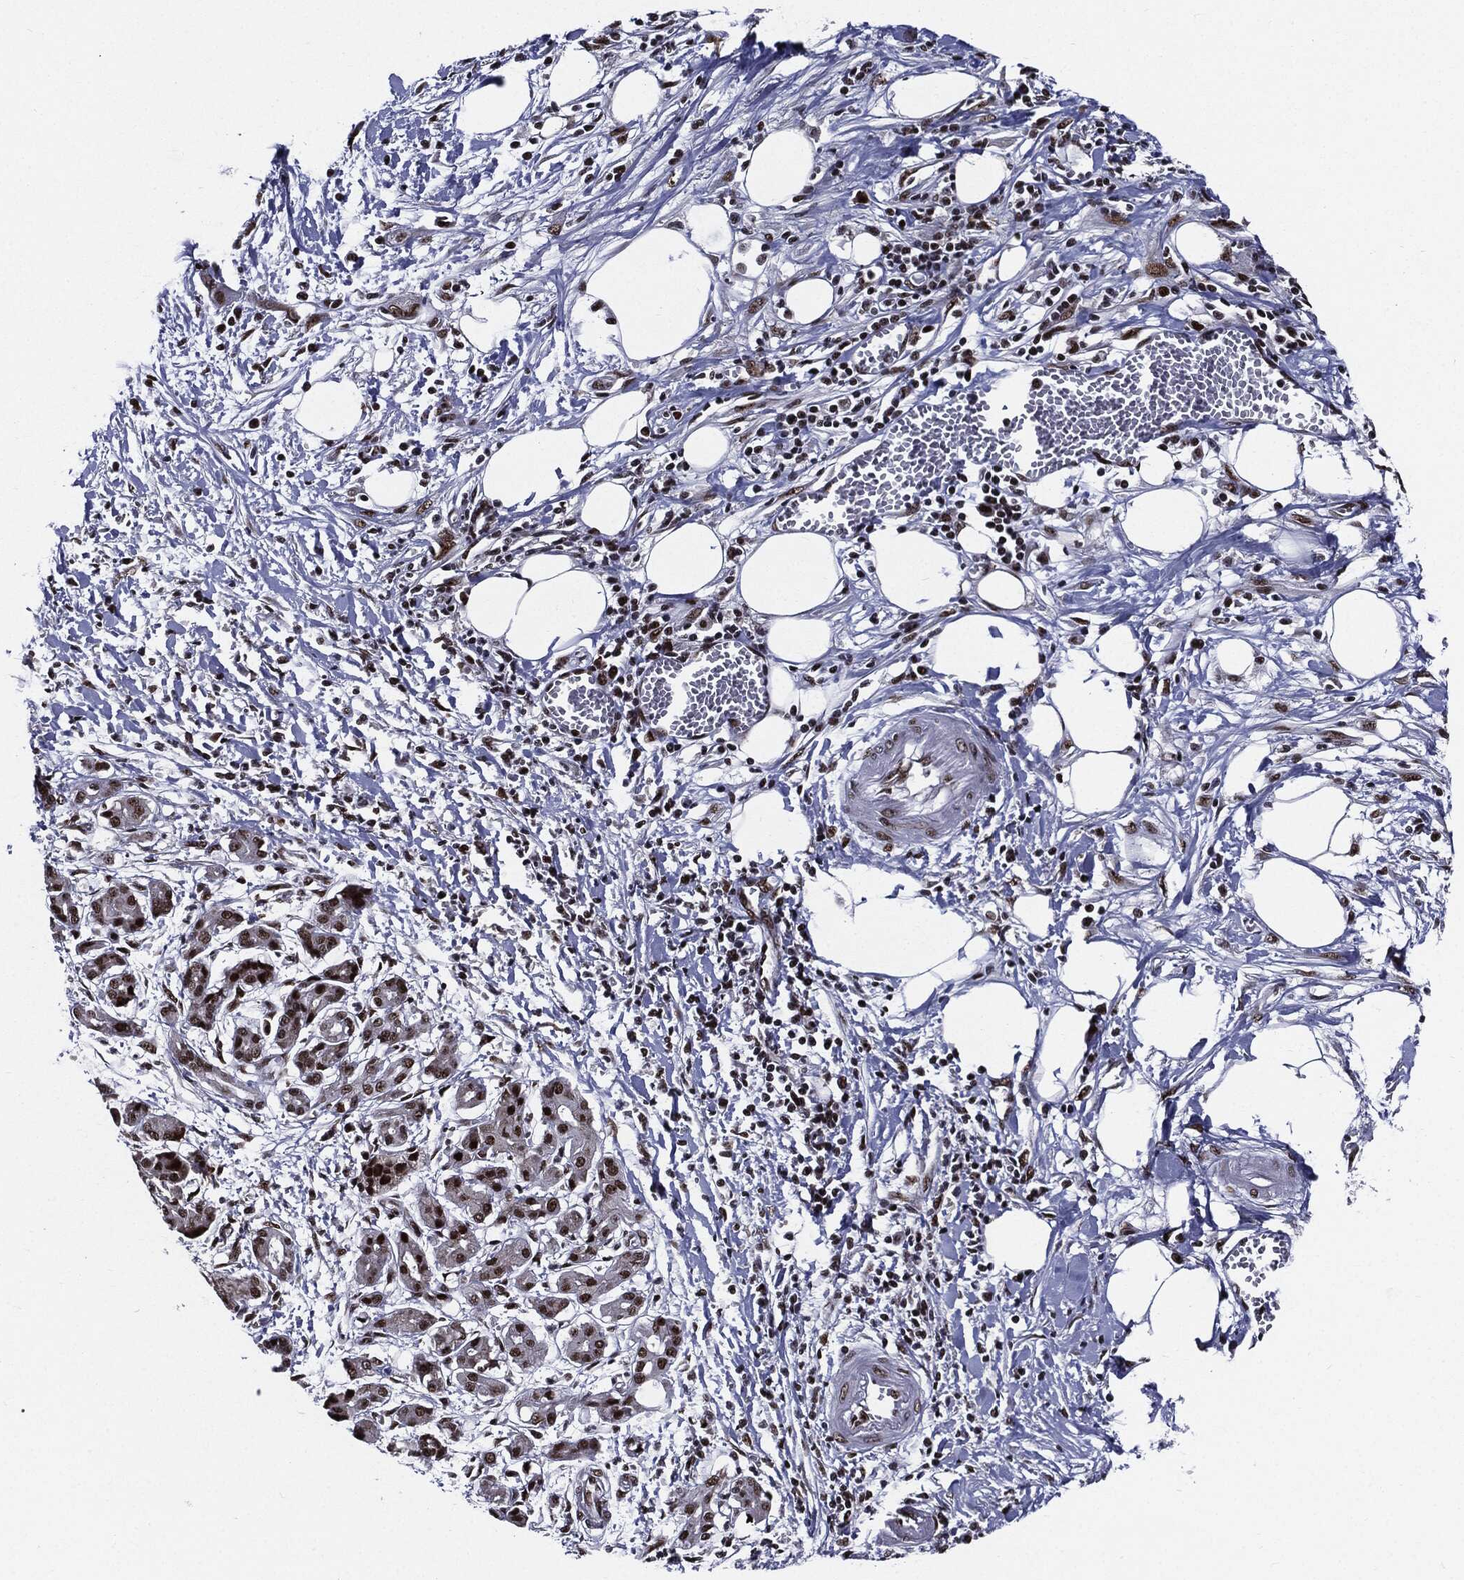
{"staining": {"intensity": "strong", "quantity": ">75%", "location": "nuclear"}, "tissue": "pancreatic cancer", "cell_type": "Tumor cells", "image_type": "cancer", "snomed": [{"axis": "morphology", "description": "Adenocarcinoma, NOS"}, {"axis": "topography", "description": "Pancreas"}], "caption": "Tumor cells exhibit high levels of strong nuclear positivity in approximately >75% of cells in human pancreatic cancer.", "gene": "ZFP91", "patient": {"sex": "male", "age": 72}}